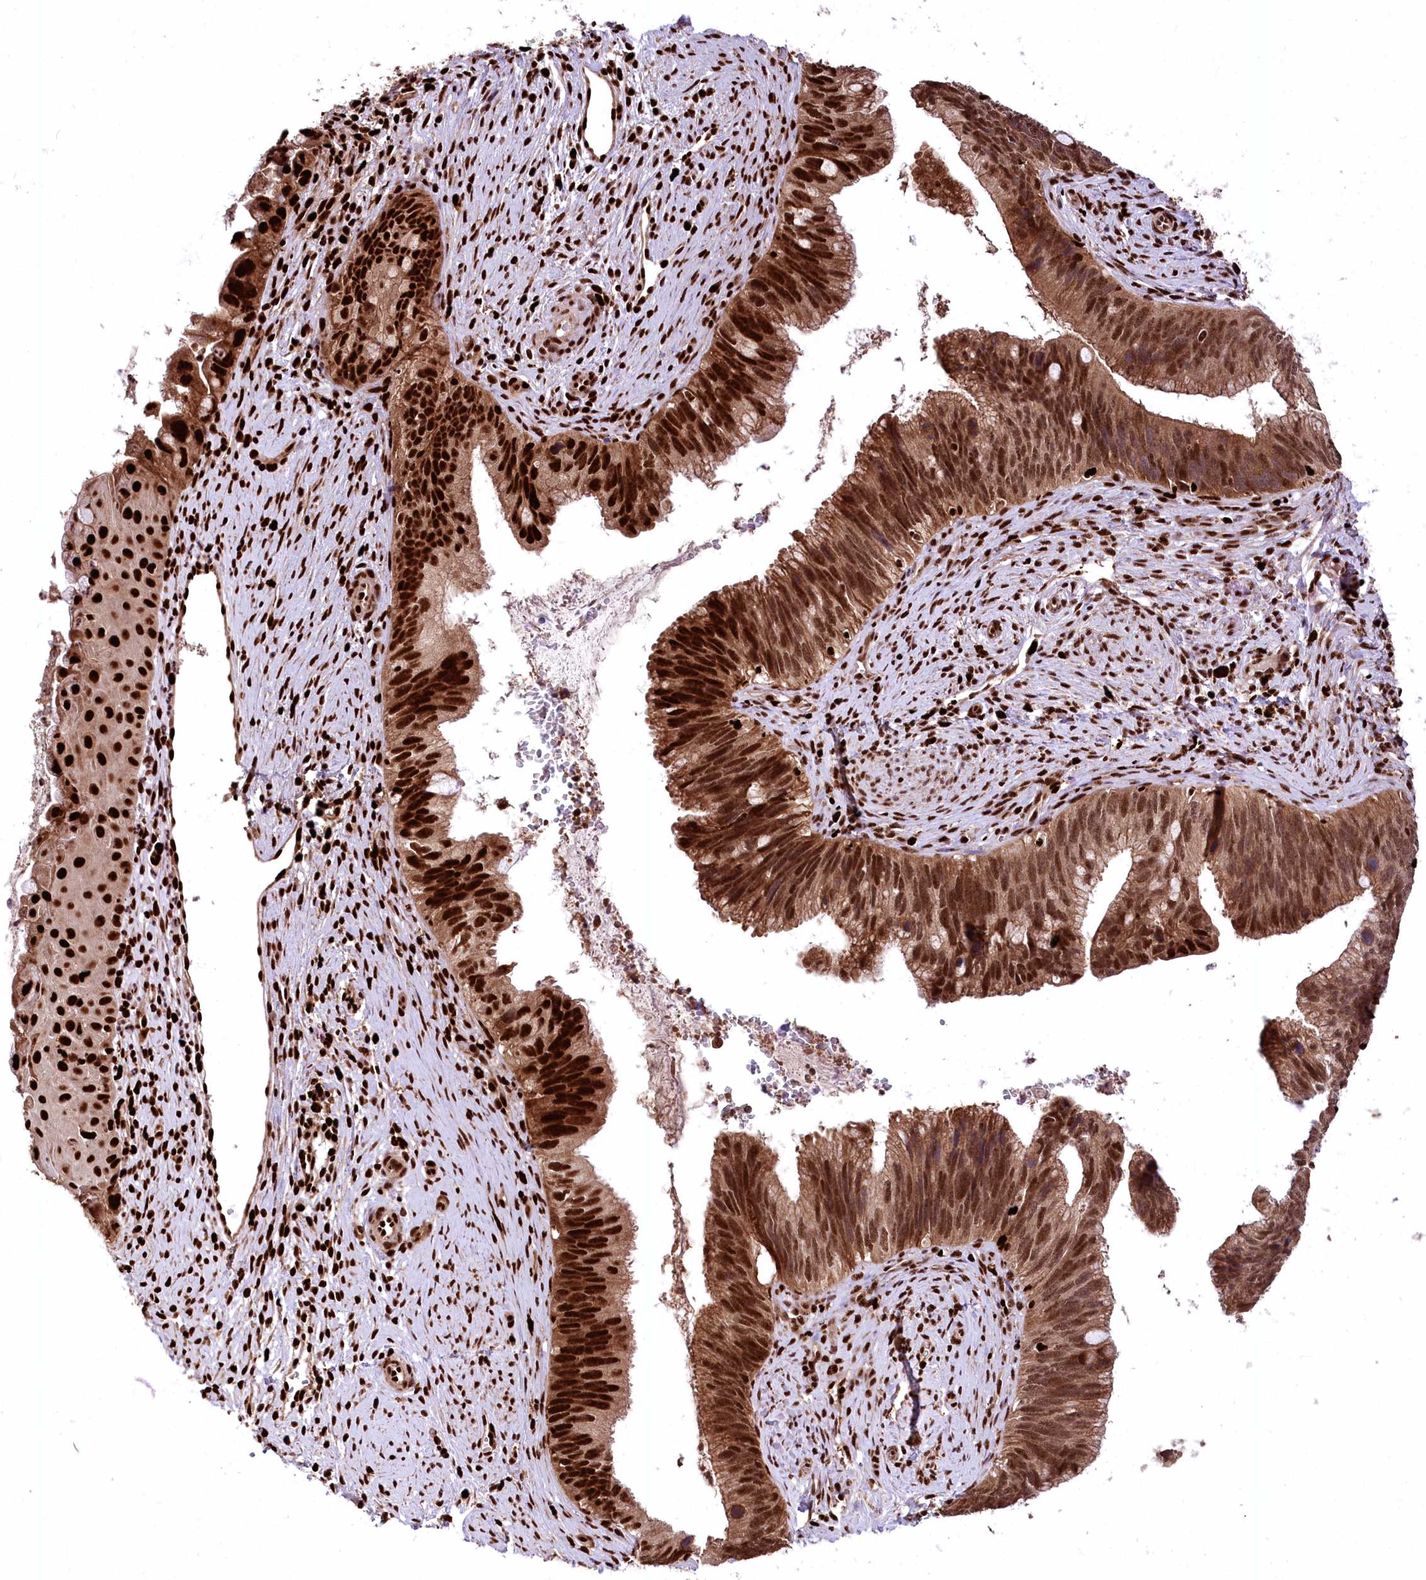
{"staining": {"intensity": "strong", "quantity": ">75%", "location": "cytoplasmic/membranous,nuclear"}, "tissue": "cervical cancer", "cell_type": "Tumor cells", "image_type": "cancer", "snomed": [{"axis": "morphology", "description": "Adenocarcinoma, NOS"}, {"axis": "topography", "description": "Cervix"}], "caption": "This photomicrograph reveals immunohistochemistry staining of cervical cancer, with high strong cytoplasmic/membranous and nuclear staining in about >75% of tumor cells.", "gene": "FIGN", "patient": {"sex": "female", "age": 42}}